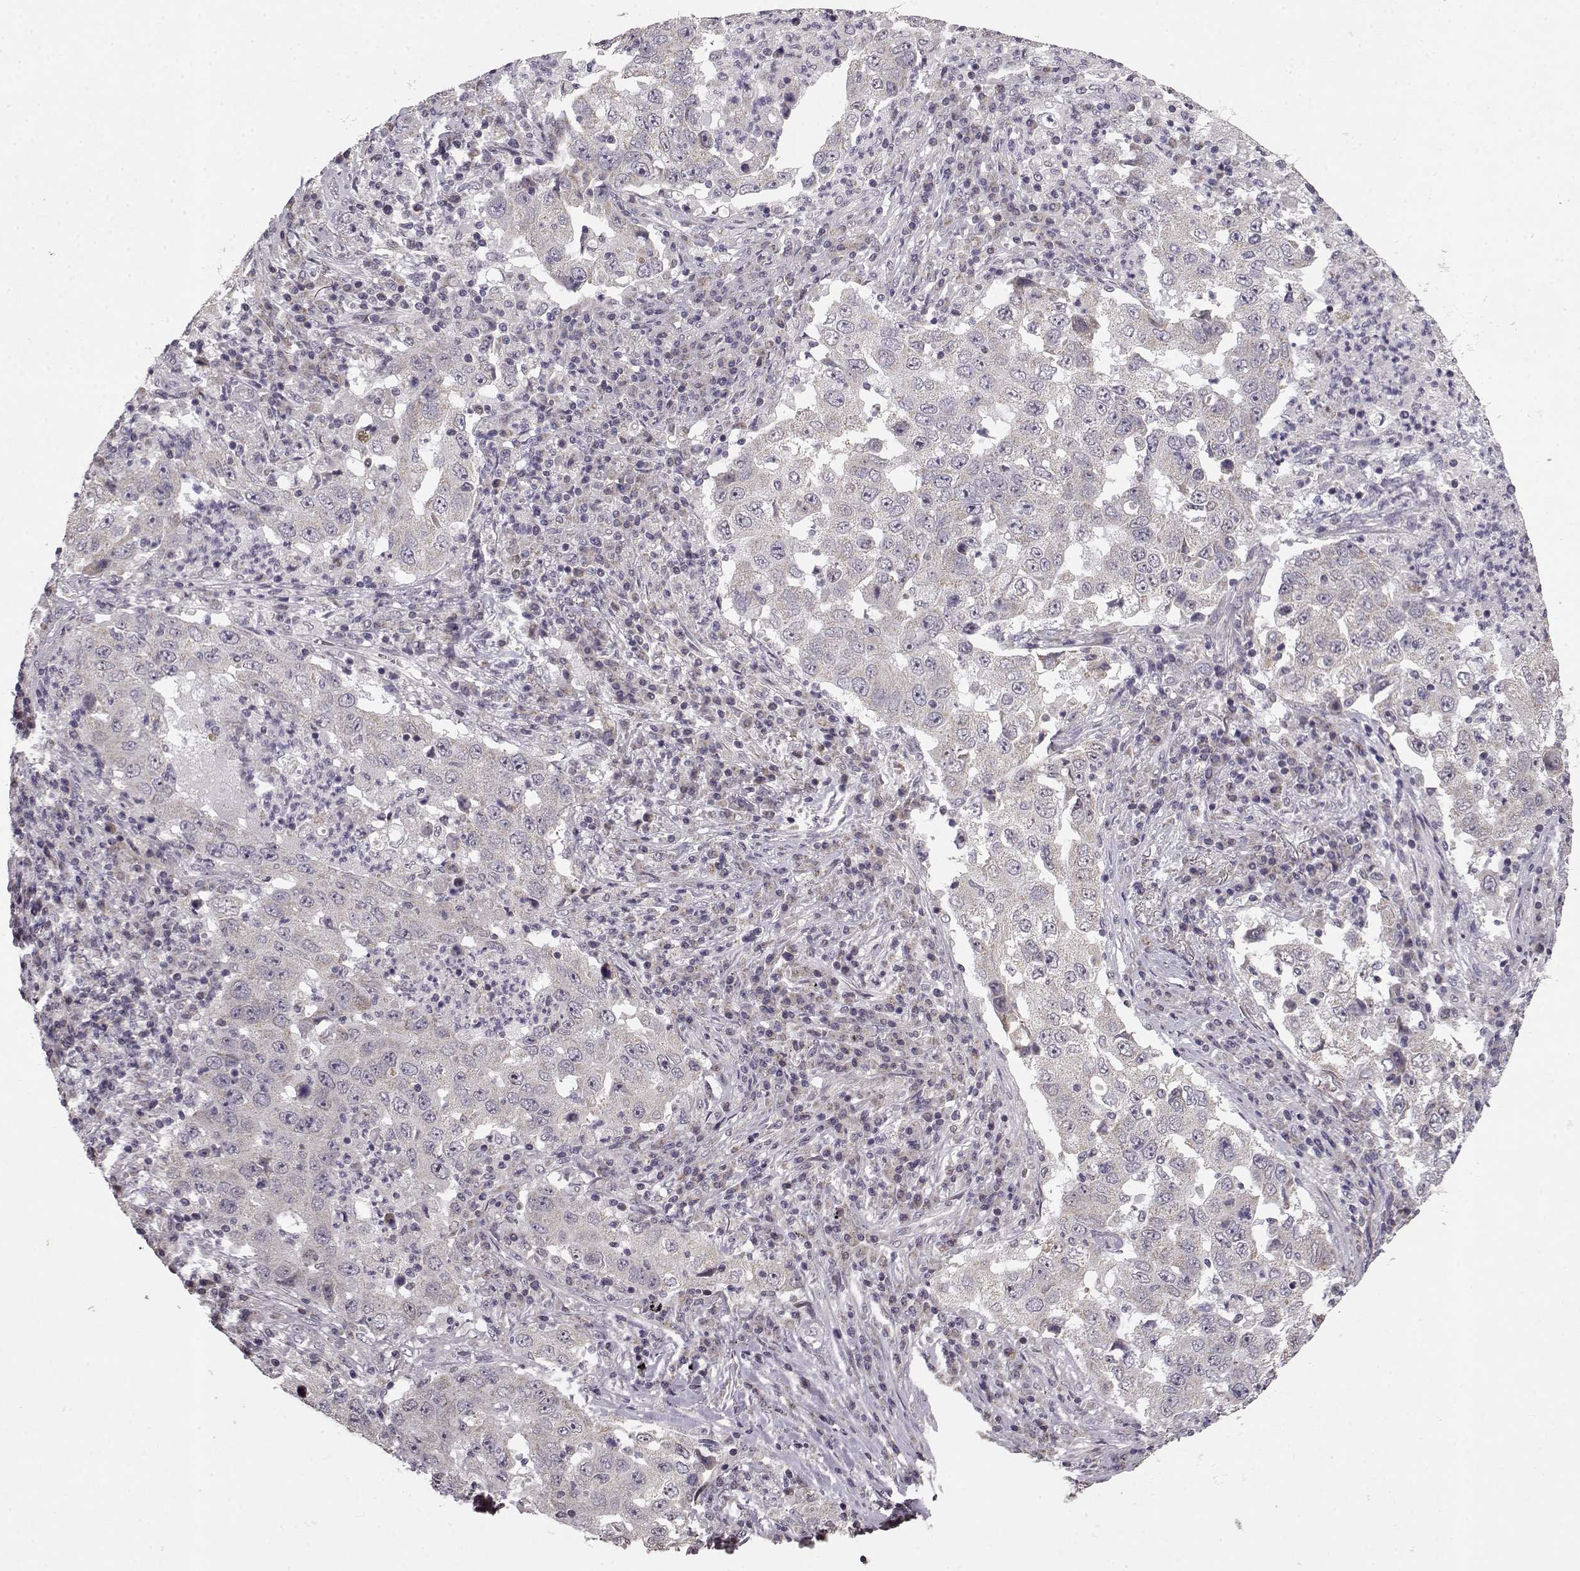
{"staining": {"intensity": "negative", "quantity": "none", "location": "none"}, "tissue": "lung cancer", "cell_type": "Tumor cells", "image_type": "cancer", "snomed": [{"axis": "morphology", "description": "Adenocarcinoma, NOS"}, {"axis": "topography", "description": "Lung"}], "caption": "A high-resolution image shows immunohistochemistry staining of adenocarcinoma (lung), which exhibits no significant expression in tumor cells.", "gene": "BACH2", "patient": {"sex": "male", "age": 73}}